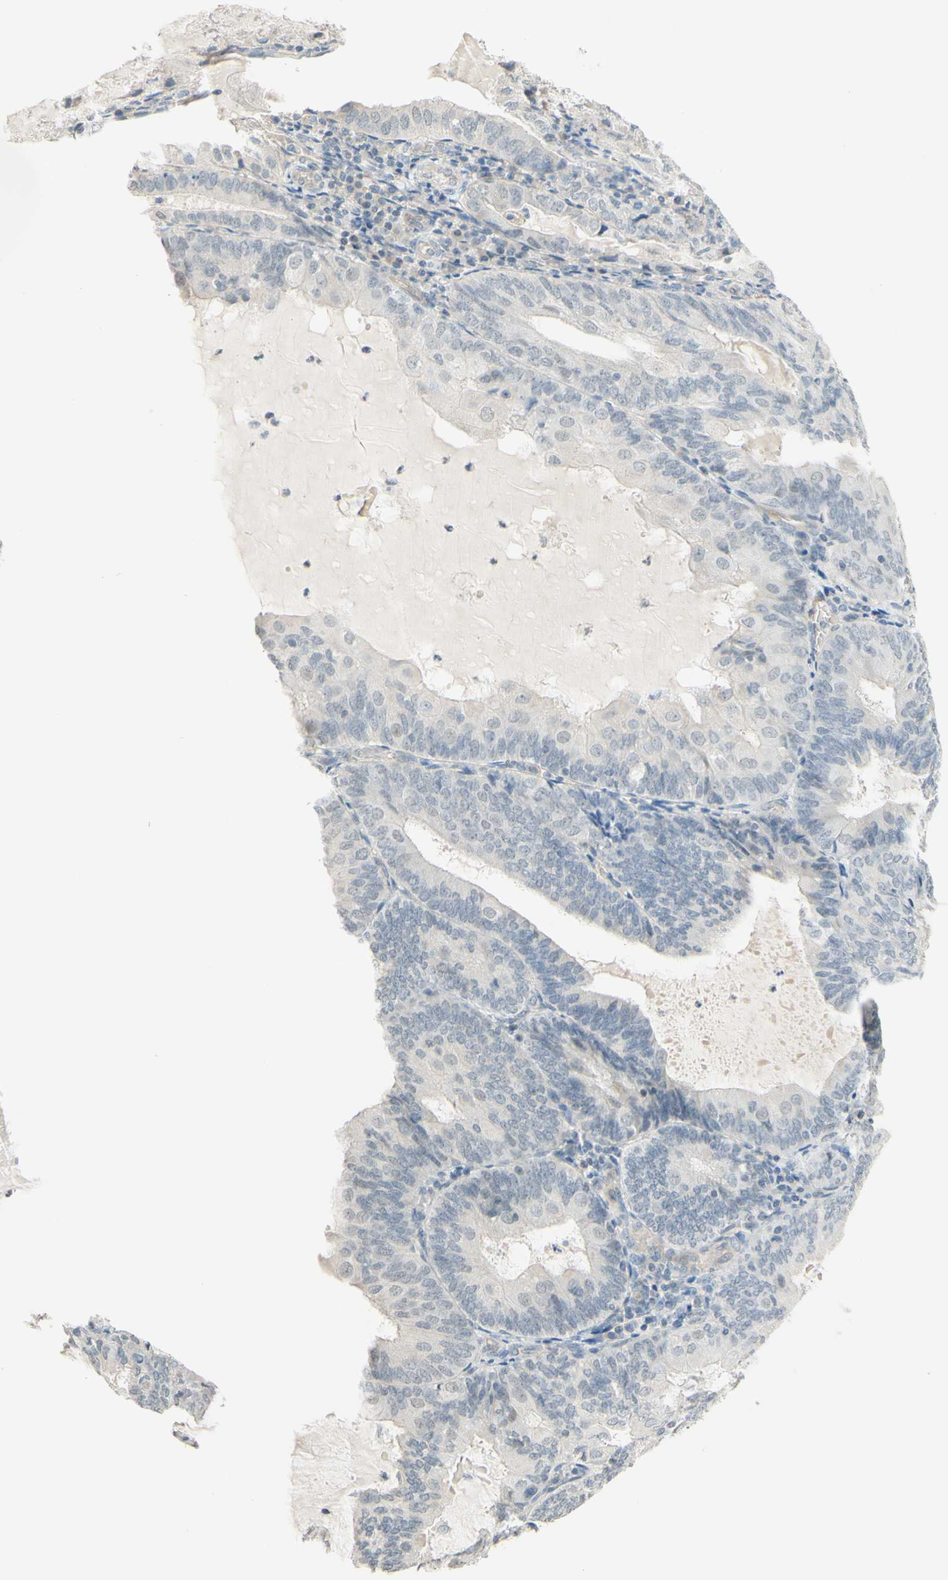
{"staining": {"intensity": "weak", "quantity": "25%-75%", "location": "cytoplasmic/membranous"}, "tissue": "endometrial cancer", "cell_type": "Tumor cells", "image_type": "cancer", "snomed": [{"axis": "morphology", "description": "Adenocarcinoma, NOS"}, {"axis": "topography", "description": "Endometrium"}], "caption": "Immunohistochemistry (IHC) of human endometrial cancer demonstrates low levels of weak cytoplasmic/membranous staining in approximately 25%-75% of tumor cells.", "gene": "MAG", "patient": {"sex": "female", "age": 81}}